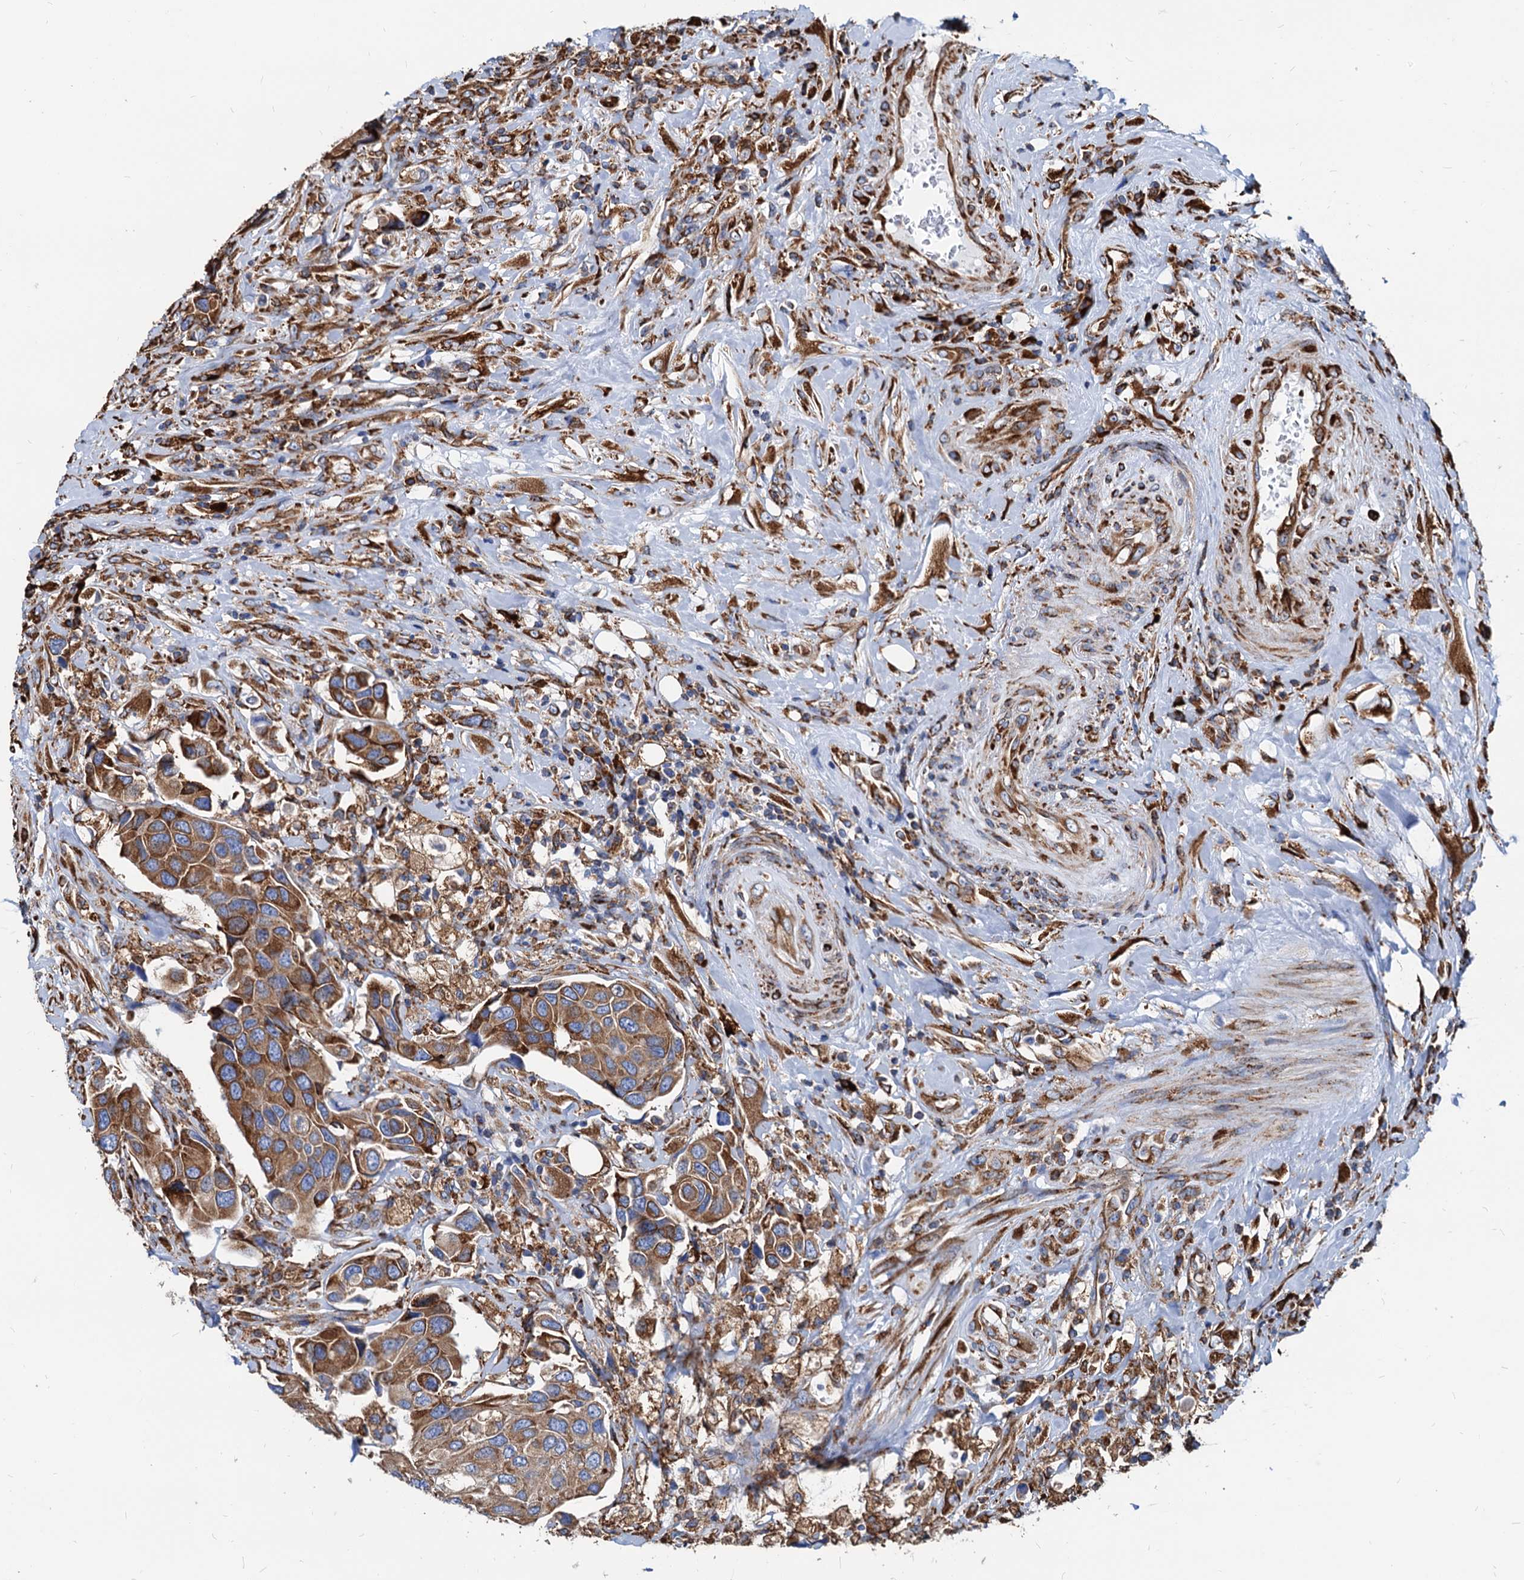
{"staining": {"intensity": "moderate", "quantity": ">75%", "location": "cytoplasmic/membranous"}, "tissue": "urothelial cancer", "cell_type": "Tumor cells", "image_type": "cancer", "snomed": [{"axis": "morphology", "description": "Urothelial carcinoma, High grade"}, {"axis": "topography", "description": "Urinary bladder"}], "caption": "Immunohistochemistry staining of urothelial cancer, which shows medium levels of moderate cytoplasmic/membranous expression in about >75% of tumor cells indicating moderate cytoplasmic/membranous protein positivity. The staining was performed using DAB (brown) for protein detection and nuclei were counterstained in hematoxylin (blue).", "gene": "HSPA5", "patient": {"sex": "male", "age": 74}}